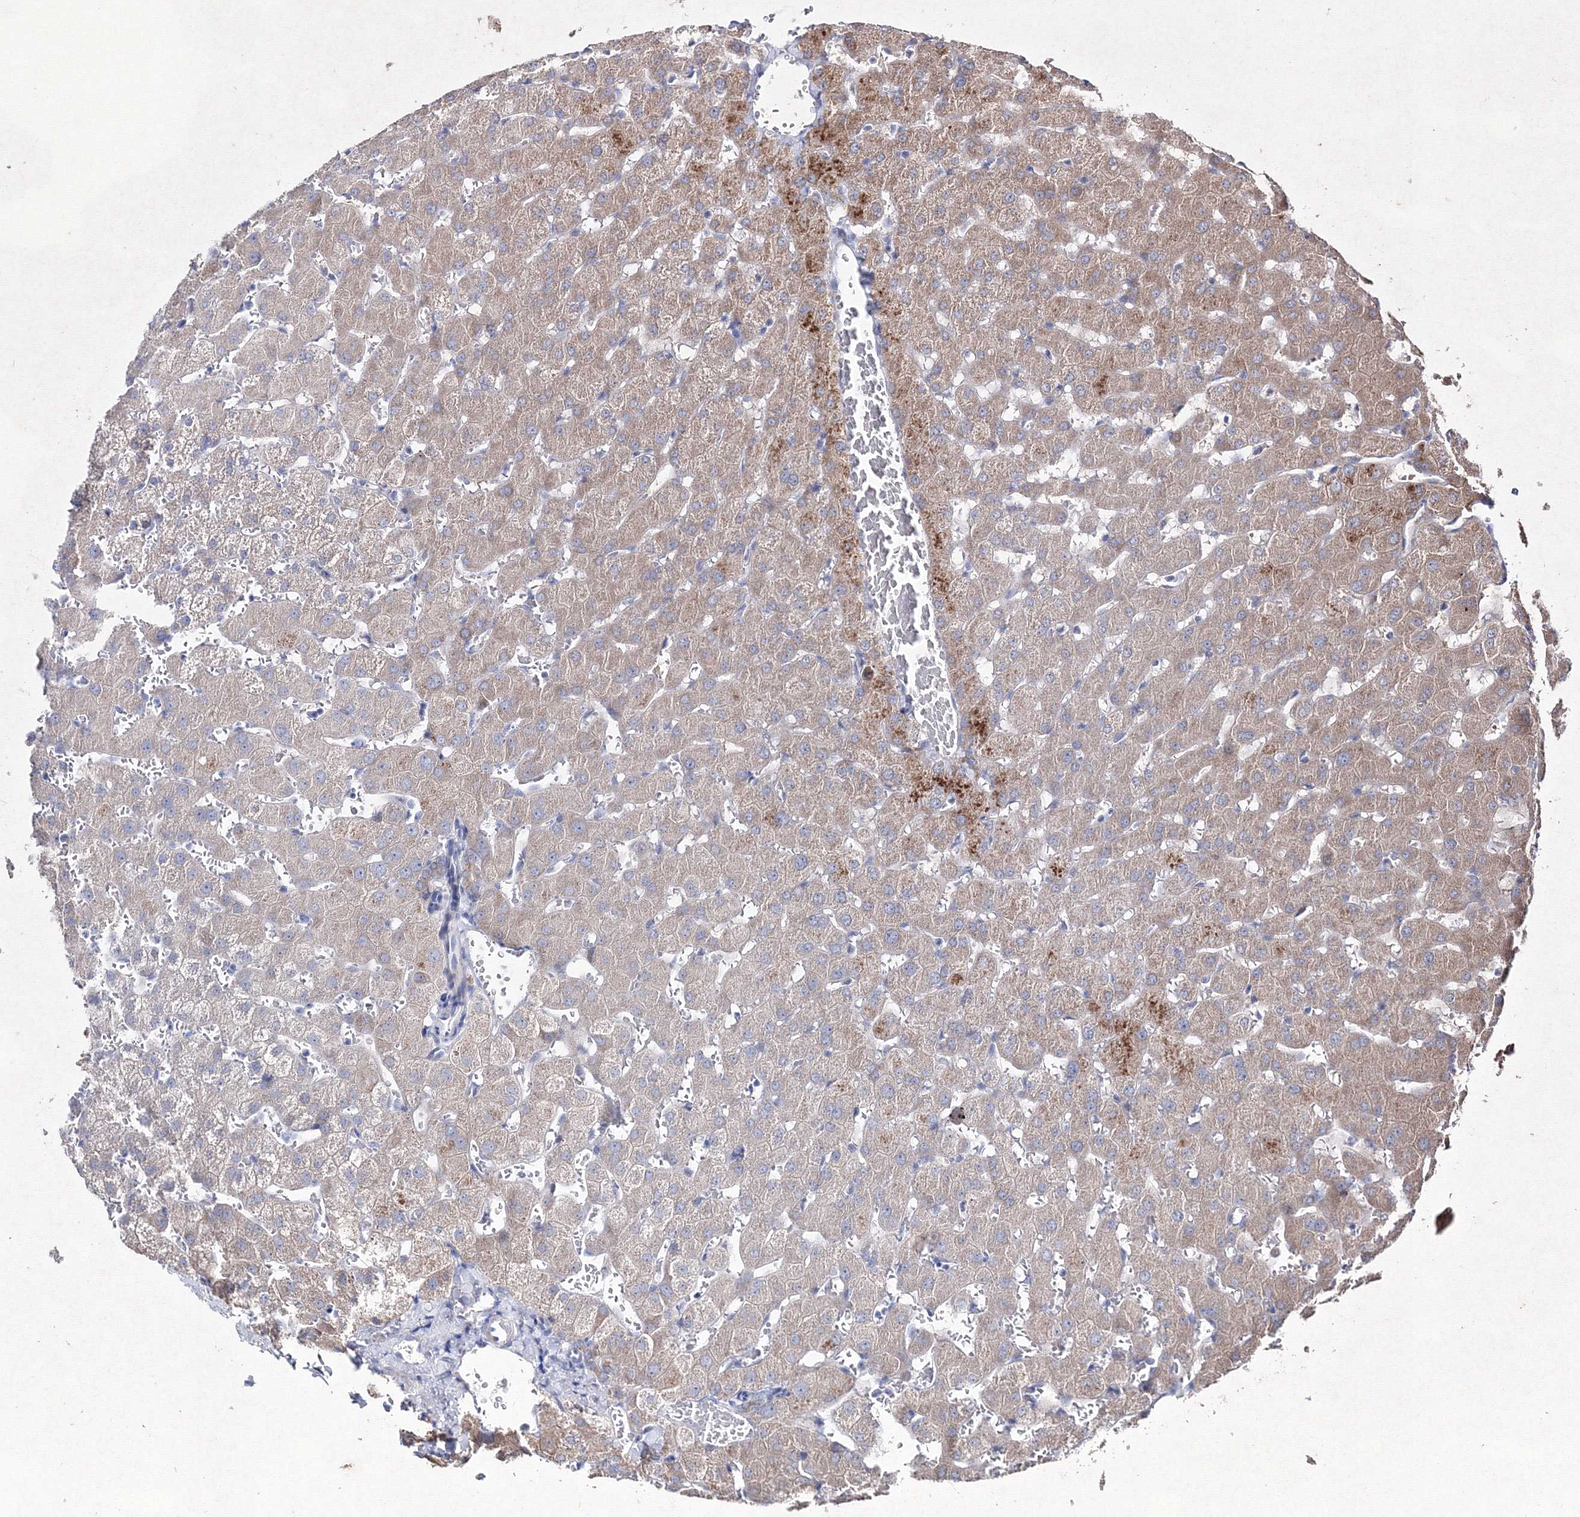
{"staining": {"intensity": "moderate", "quantity": "25%-75%", "location": "cytoplasmic/membranous"}, "tissue": "liver", "cell_type": "Cholangiocytes", "image_type": "normal", "snomed": [{"axis": "morphology", "description": "Normal tissue, NOS"}, {"axis": "topography", "description": "Liver"}], "caption": "This is a histology image of immunohistochemistry staining of unremarkable liver, which shows moderate staining in the cytoplasmic/membranous of cholangiocytes.", "gene": "SMIM29", "patient": {"sex": "female", "age": 63}}